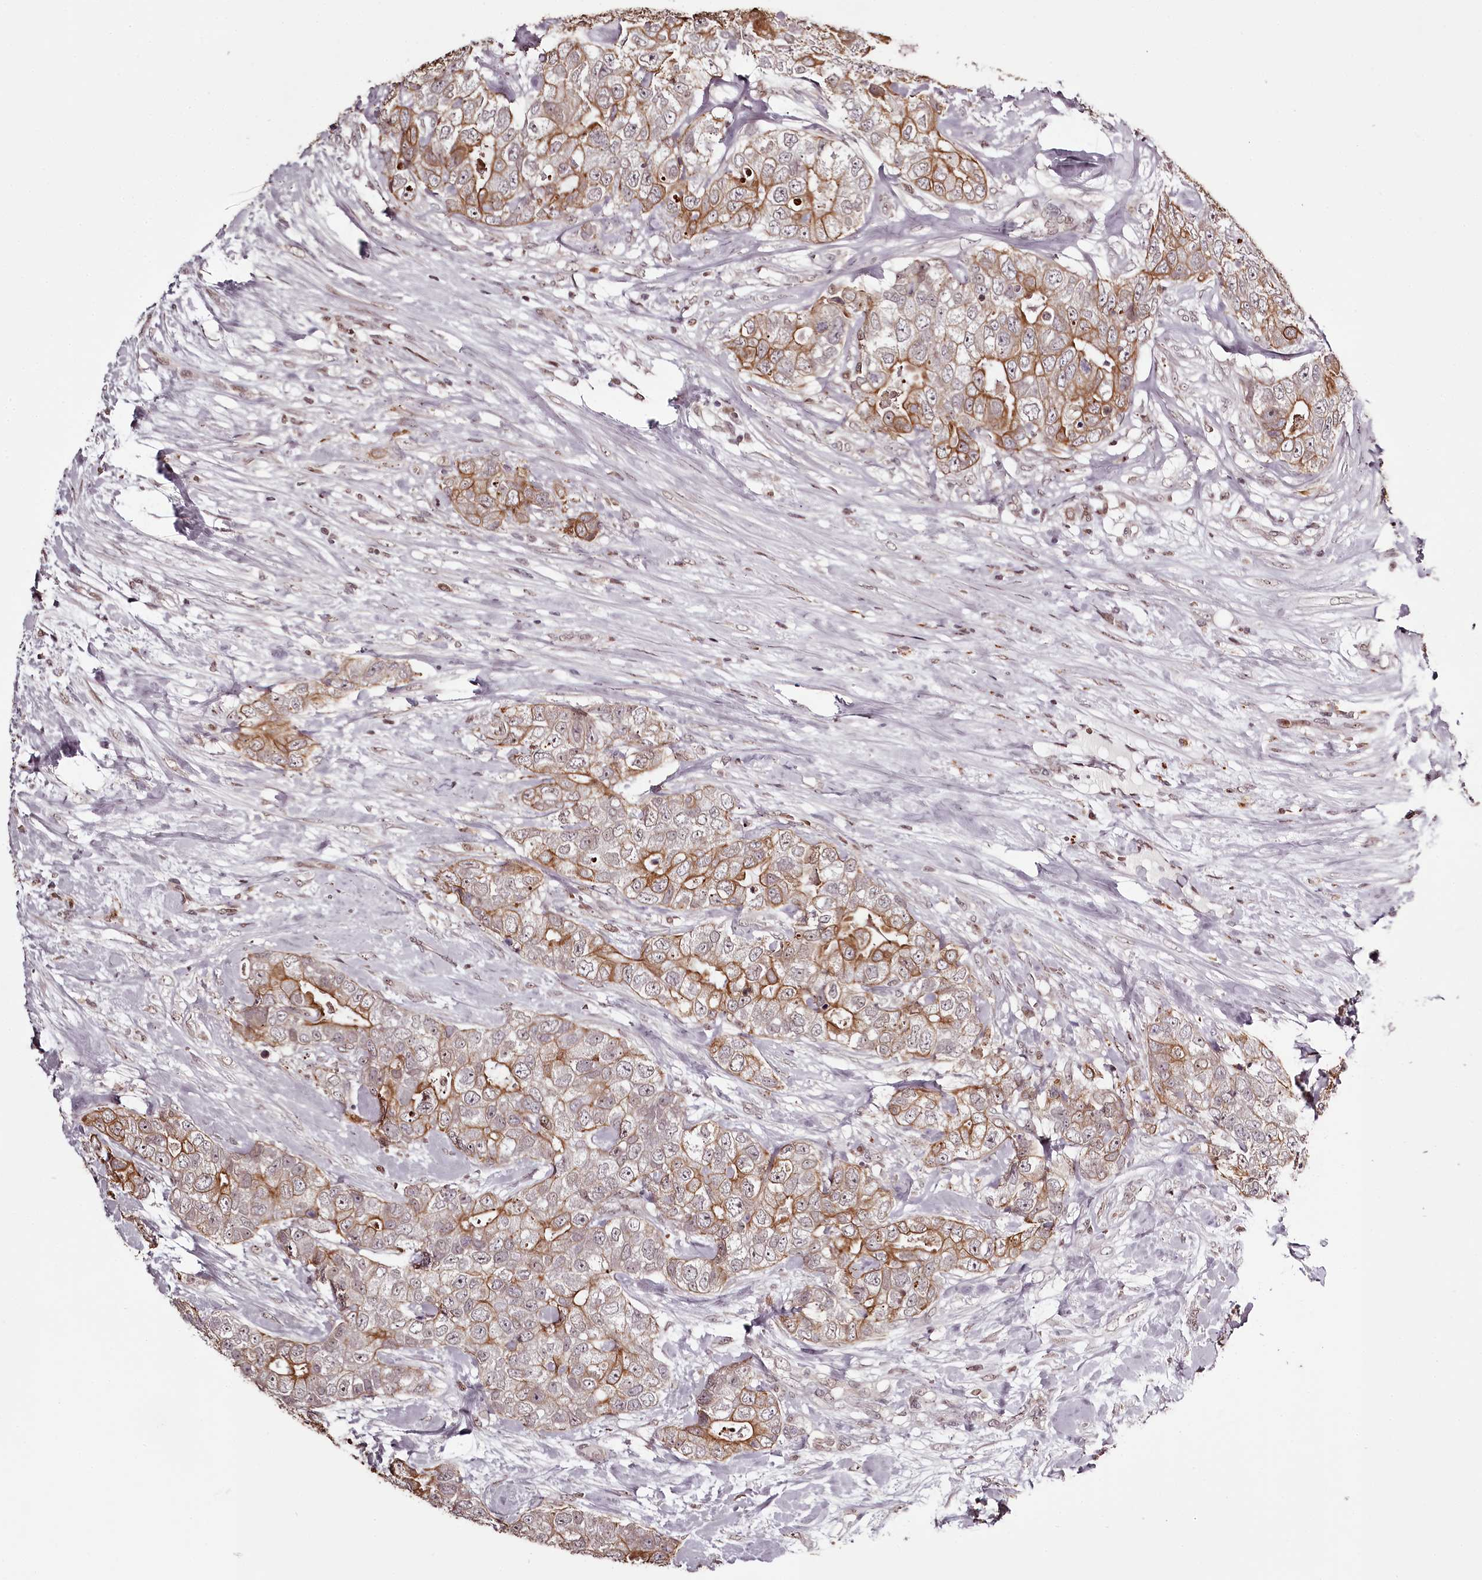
{"staining": {"intensity": "moderate", "quantity": "25%-75%", "location": "cytoplasmic/membranous"}, "tissue": "breast cancer", "cell_type": "Tumor cells", "image_type": "cancer", "snomed": [{"axis": "morphology", "description": "Duct carcinoma"}, {"axis": "topography", "description": "Breast"}], "caption": "Intraductal carcinoma (breast) stained for a protein (brown) shows moderate cytoplasmic/membranous positive staining in about 25%-75% of tumor cells.", "gene": "THYN1", "patient": {"sex": "female", "age": 62}}